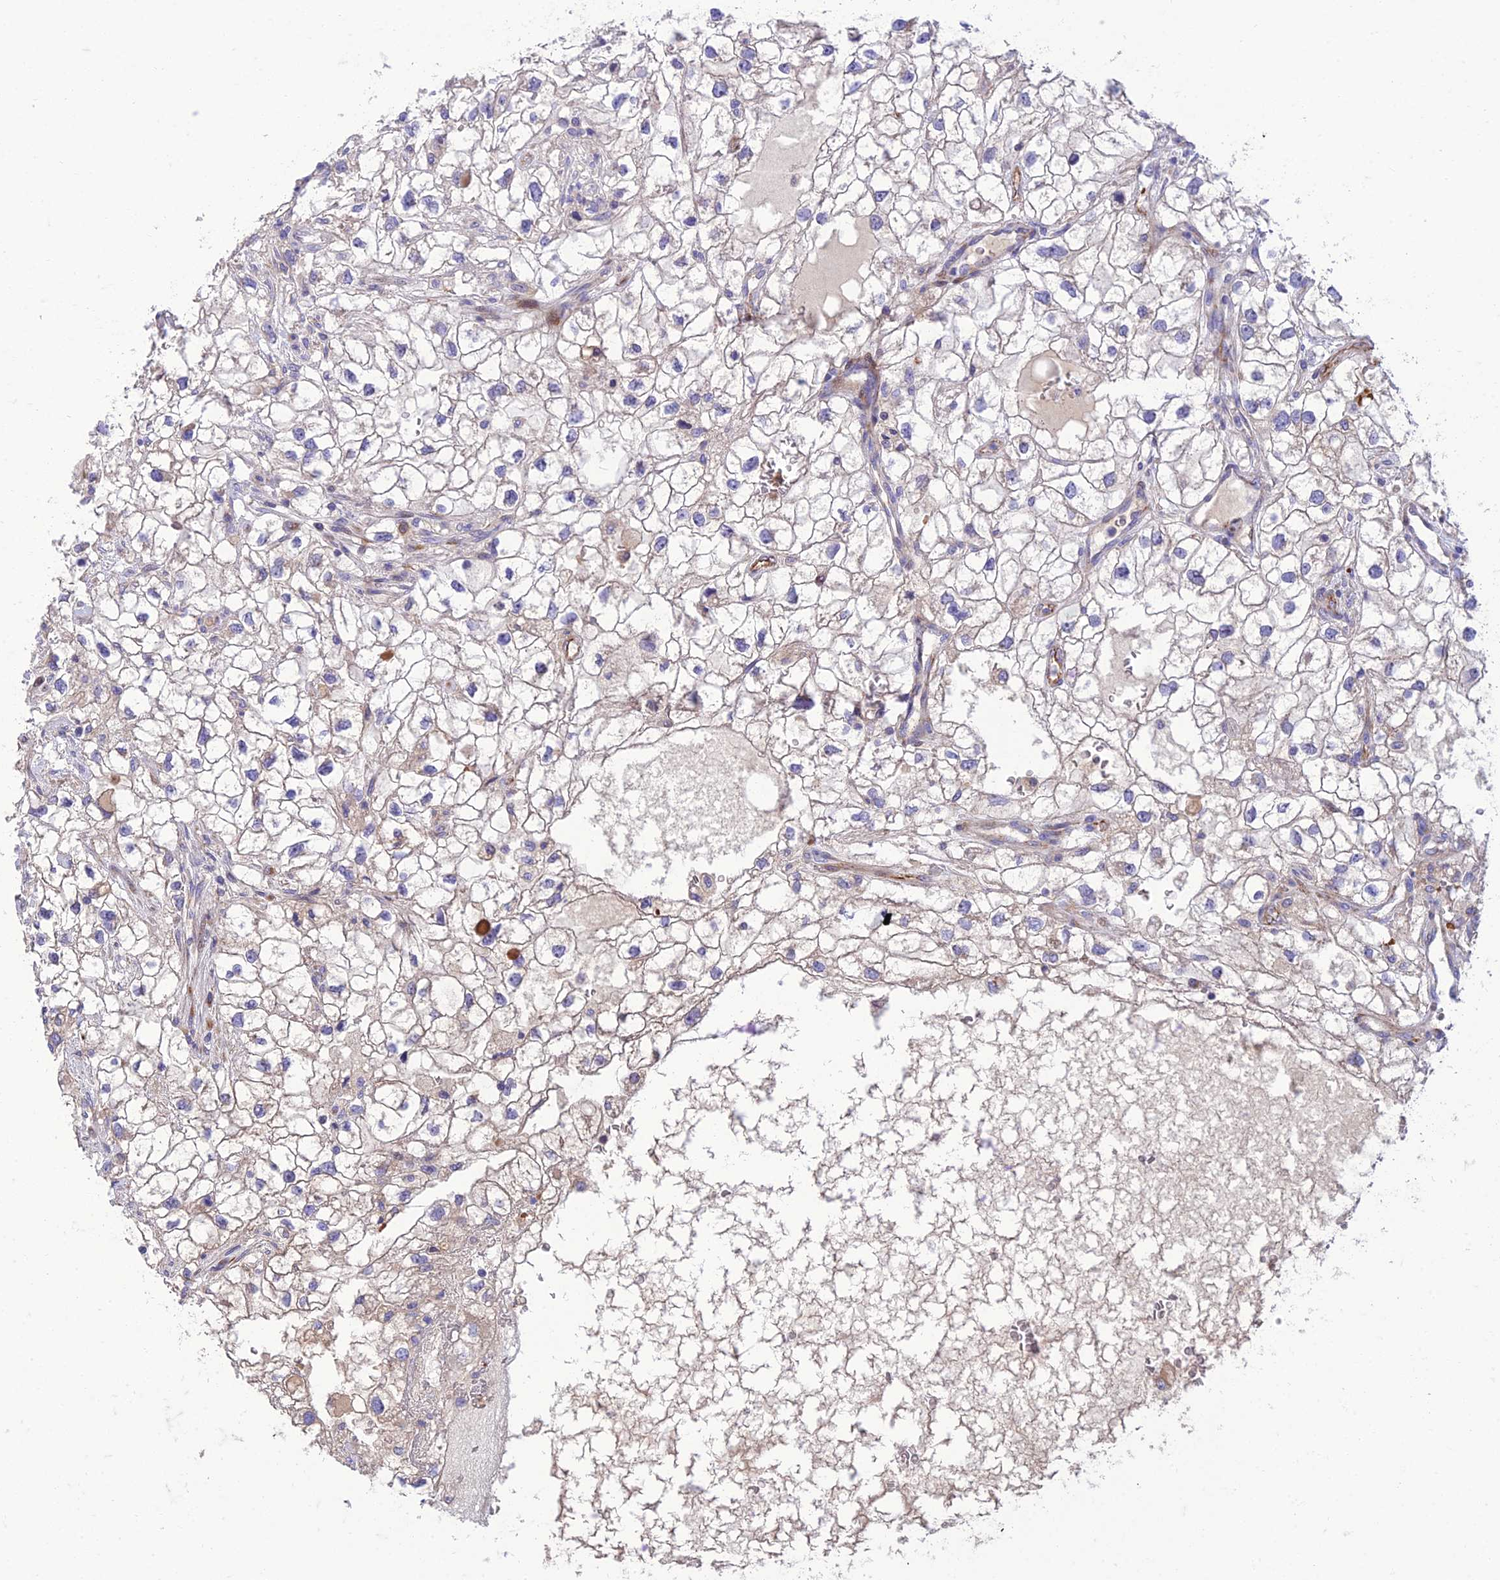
{"staining": {"intensity": "negative", "quantity": "none", "location": "none"}, "tissue": "renal cancer", "cell_type": "Tumor cells", "image_type": "cancer", "snomed": [{"axis": "morphology", "description": "Adenocarcinoma, NOS"}, {"axis": "topography", "description": "Kidney"}], "caption": "Photomicrograph shows no significant protein positivity in tumor cells of adenocarcinoma (renal).", "gene": "SEL1L3", "patient": {"sex": "male", "age": 59}}